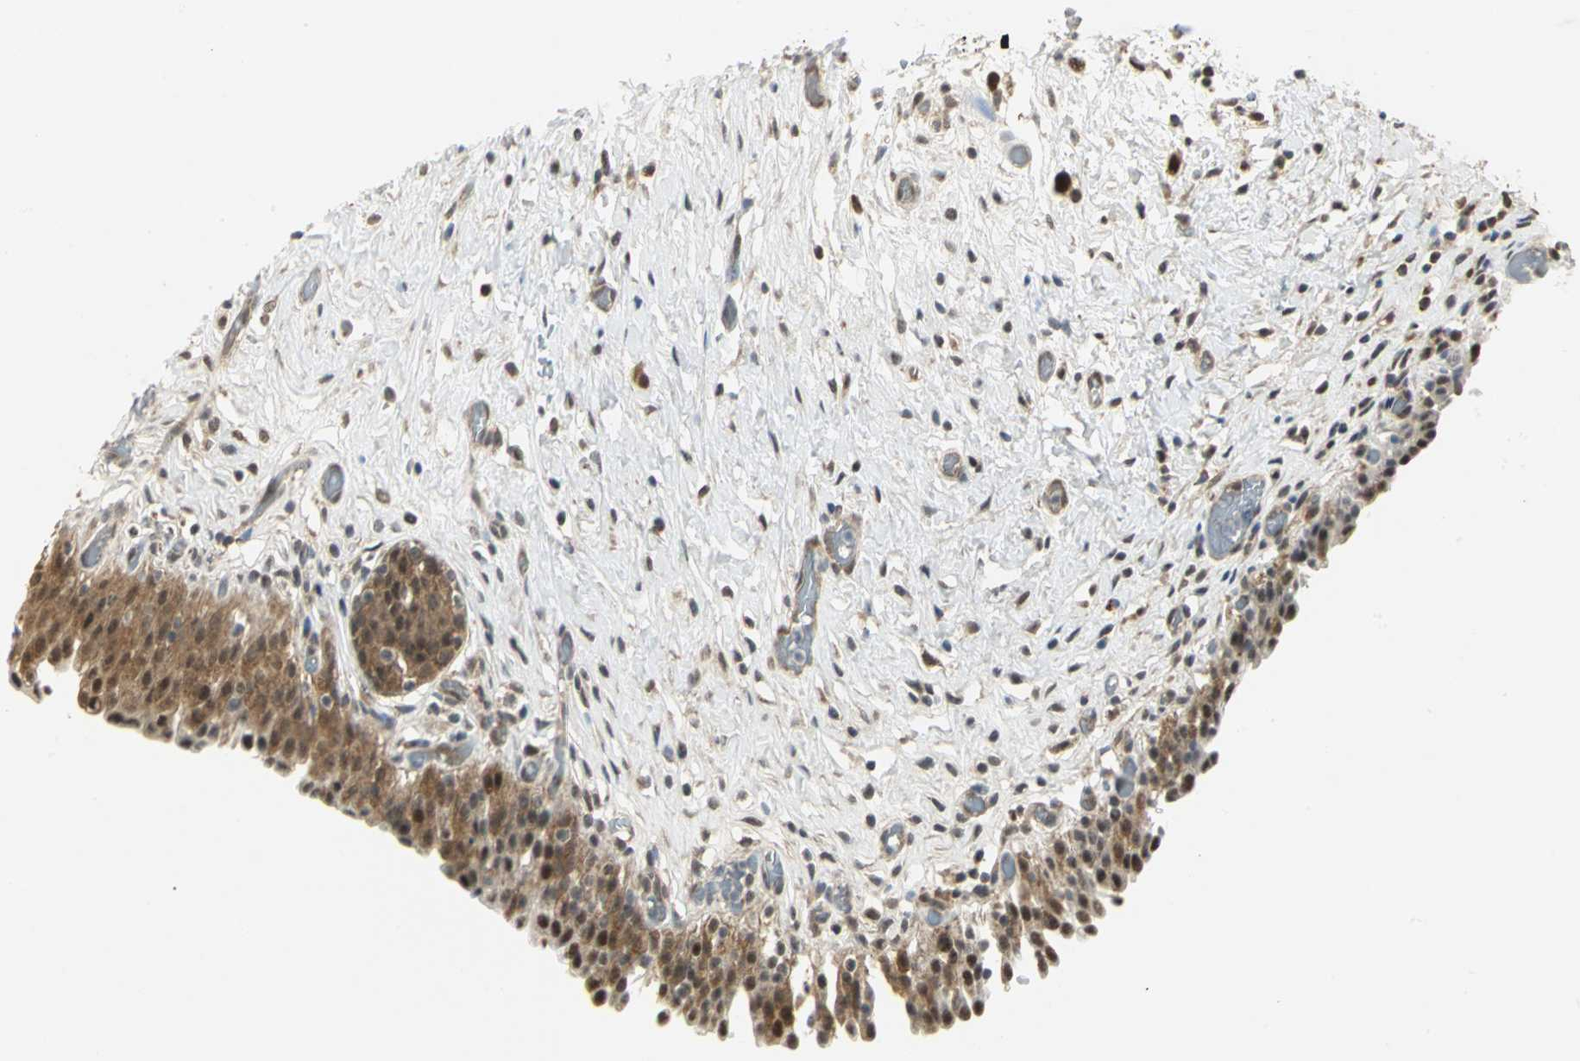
{"staining": {"intensity": "moderate", "quantity": ">75%", "location": "cytoplasmic/membranous,nuclear"}, "tissue": "urinary bladder", "cell_type": "Urothelial cells", "image_type": "normal", "snomed": [{"axis": "morphology", "description": "Normal tissue, NOS"}, {"axis": "topography", "description": "Urinary bladder"}], "caption": "Protein analysis of benign urinary bladder shows moderate cytoplasmic/membranous,nuclear staining in about >75% of urothelial cells.", "gene": "PSMC4", "patient": {"sex": "male", "age": 51}}